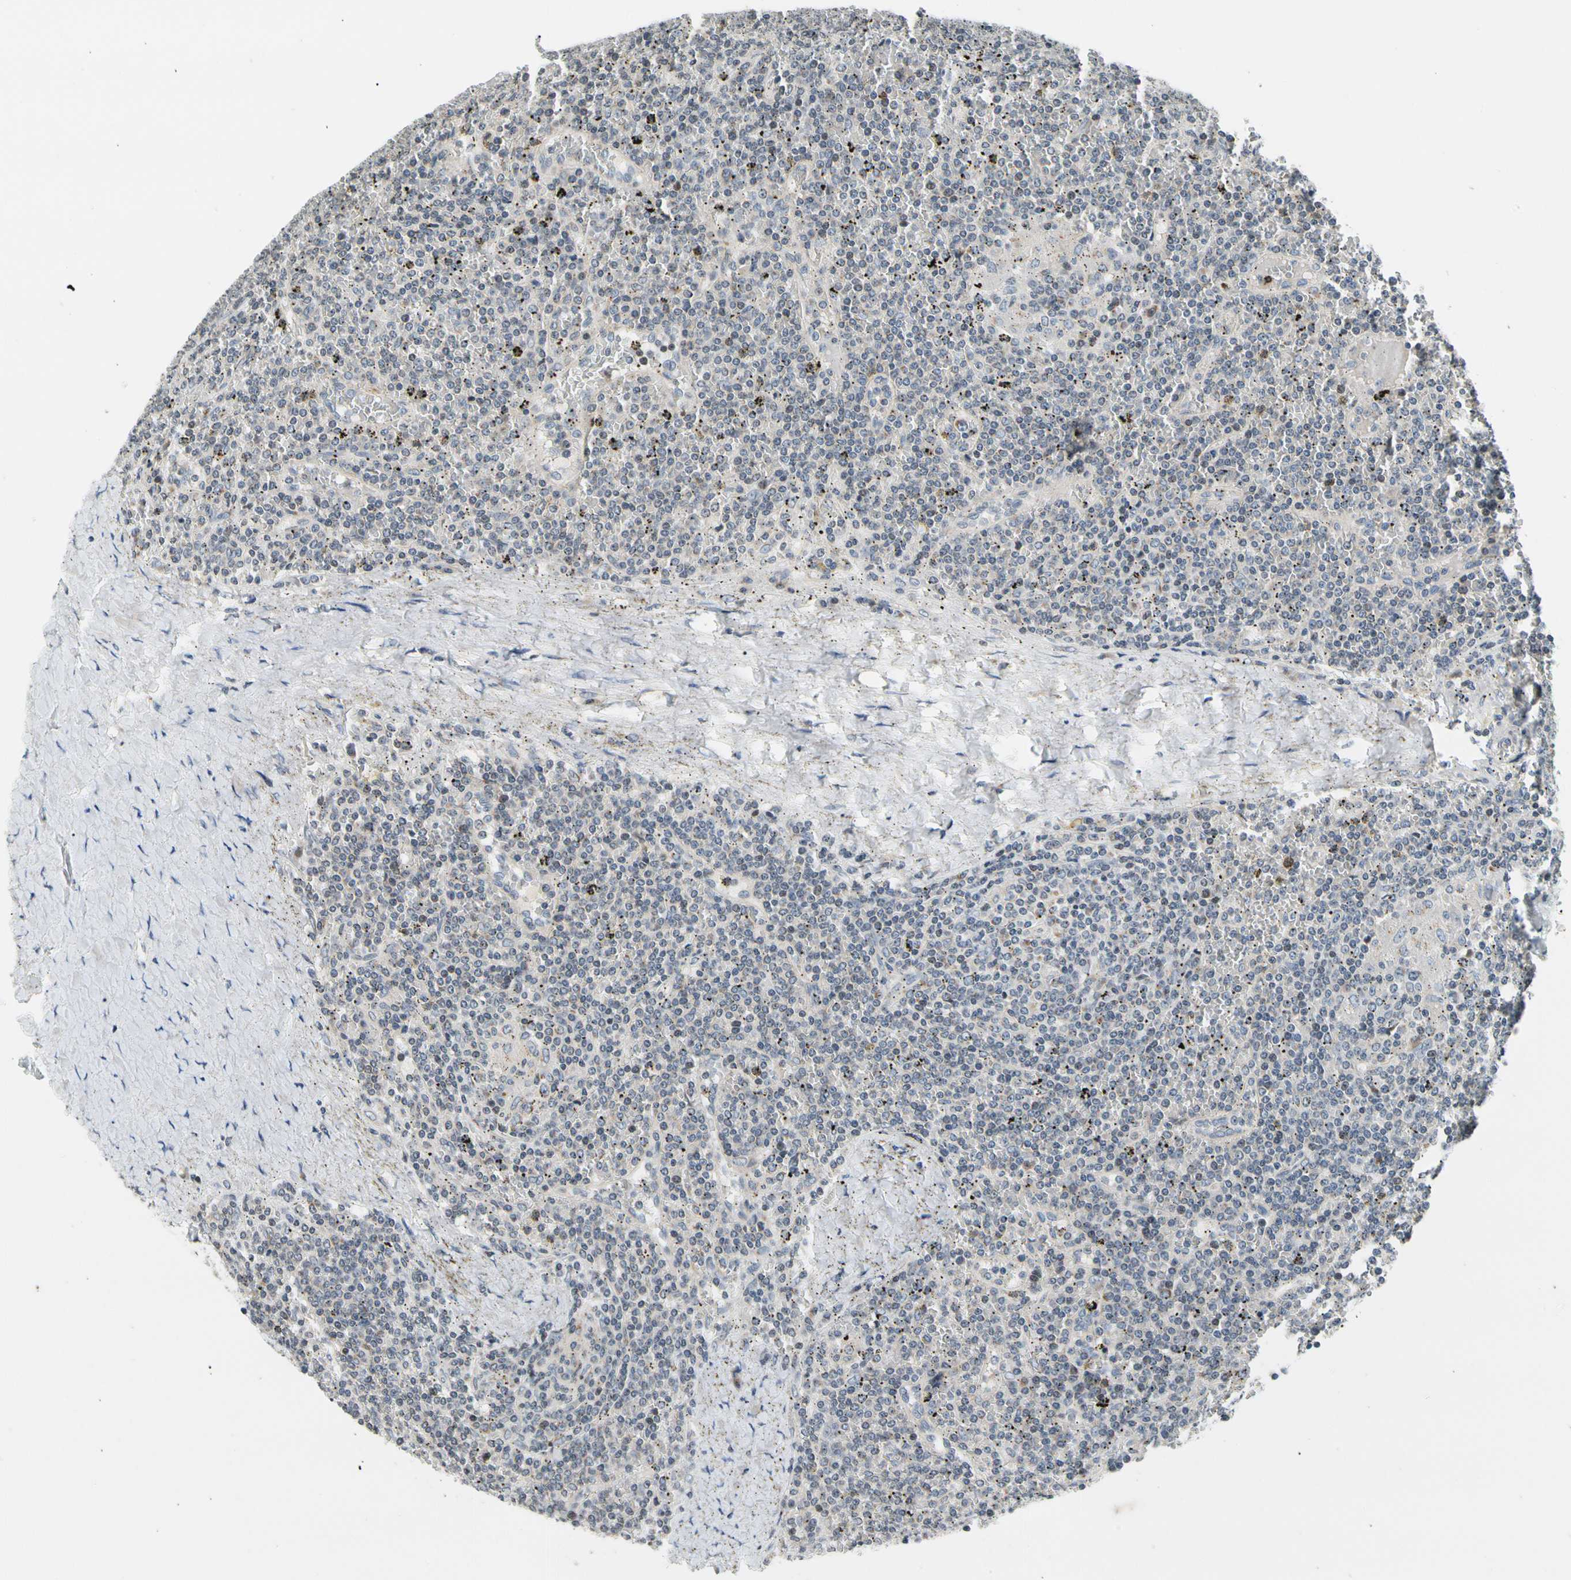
{"staining": {"intensity": "negative", "quantity": "none", "location": "none"}, "tissue": "lymphoma", "cell_type": "Tumor cells", "image_type": "cancer", "snomed": [{"axis": "morphology", "description": "Malignant lymphoma, non-Hodgkin's type, Low grade"}, {"axis": "topography", "description": "Spleen"}], "caption": "The micrograph demonstrates no staining of tumor cells in malignant lymphoma, non-Hodgkin's type (low-grade).", "gene": "SOX30", "patient": {"sex": "female", "age": 19}}